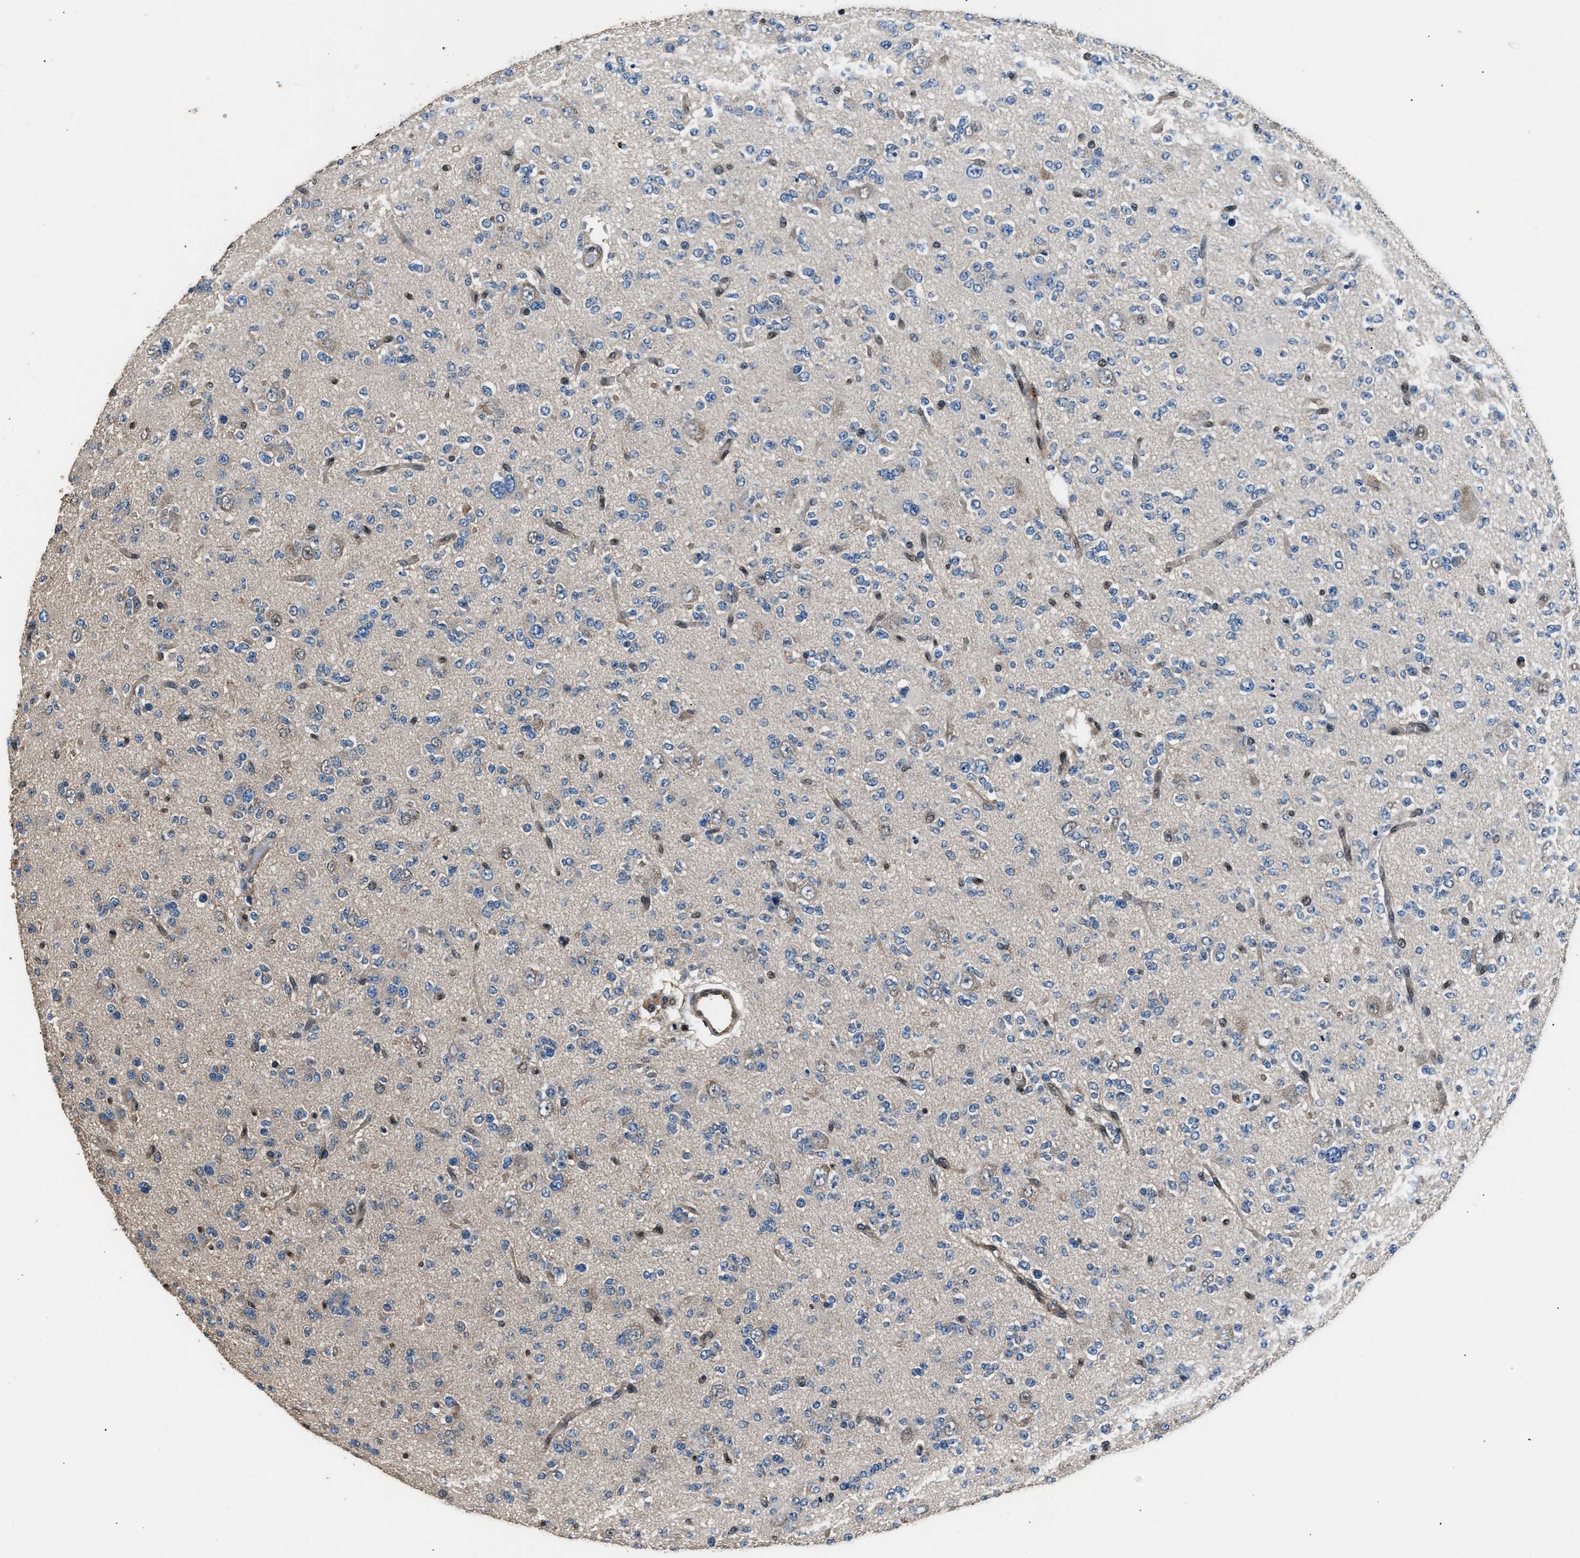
{"staining": {"intensity": "weak", "quantity": "<25%", "location": "cytoplasmic/membranous"}, "tissue": "glioma", "cell_type": "Tumor cells", "image_type": "cancer", "snomed": [{"axis": "morphology", "description": "Glioma, malignant, Low grade"}, {"axis": "topography", "description": "Brain"}], "caption": "Histopathology image shows no protein staining in tumor cells of glioma tissue. (DAB IHC visualized using brightfield microscopy, high magnification).", "gene": "DFFA", "patient": {"sex": "male", "age": 38}}